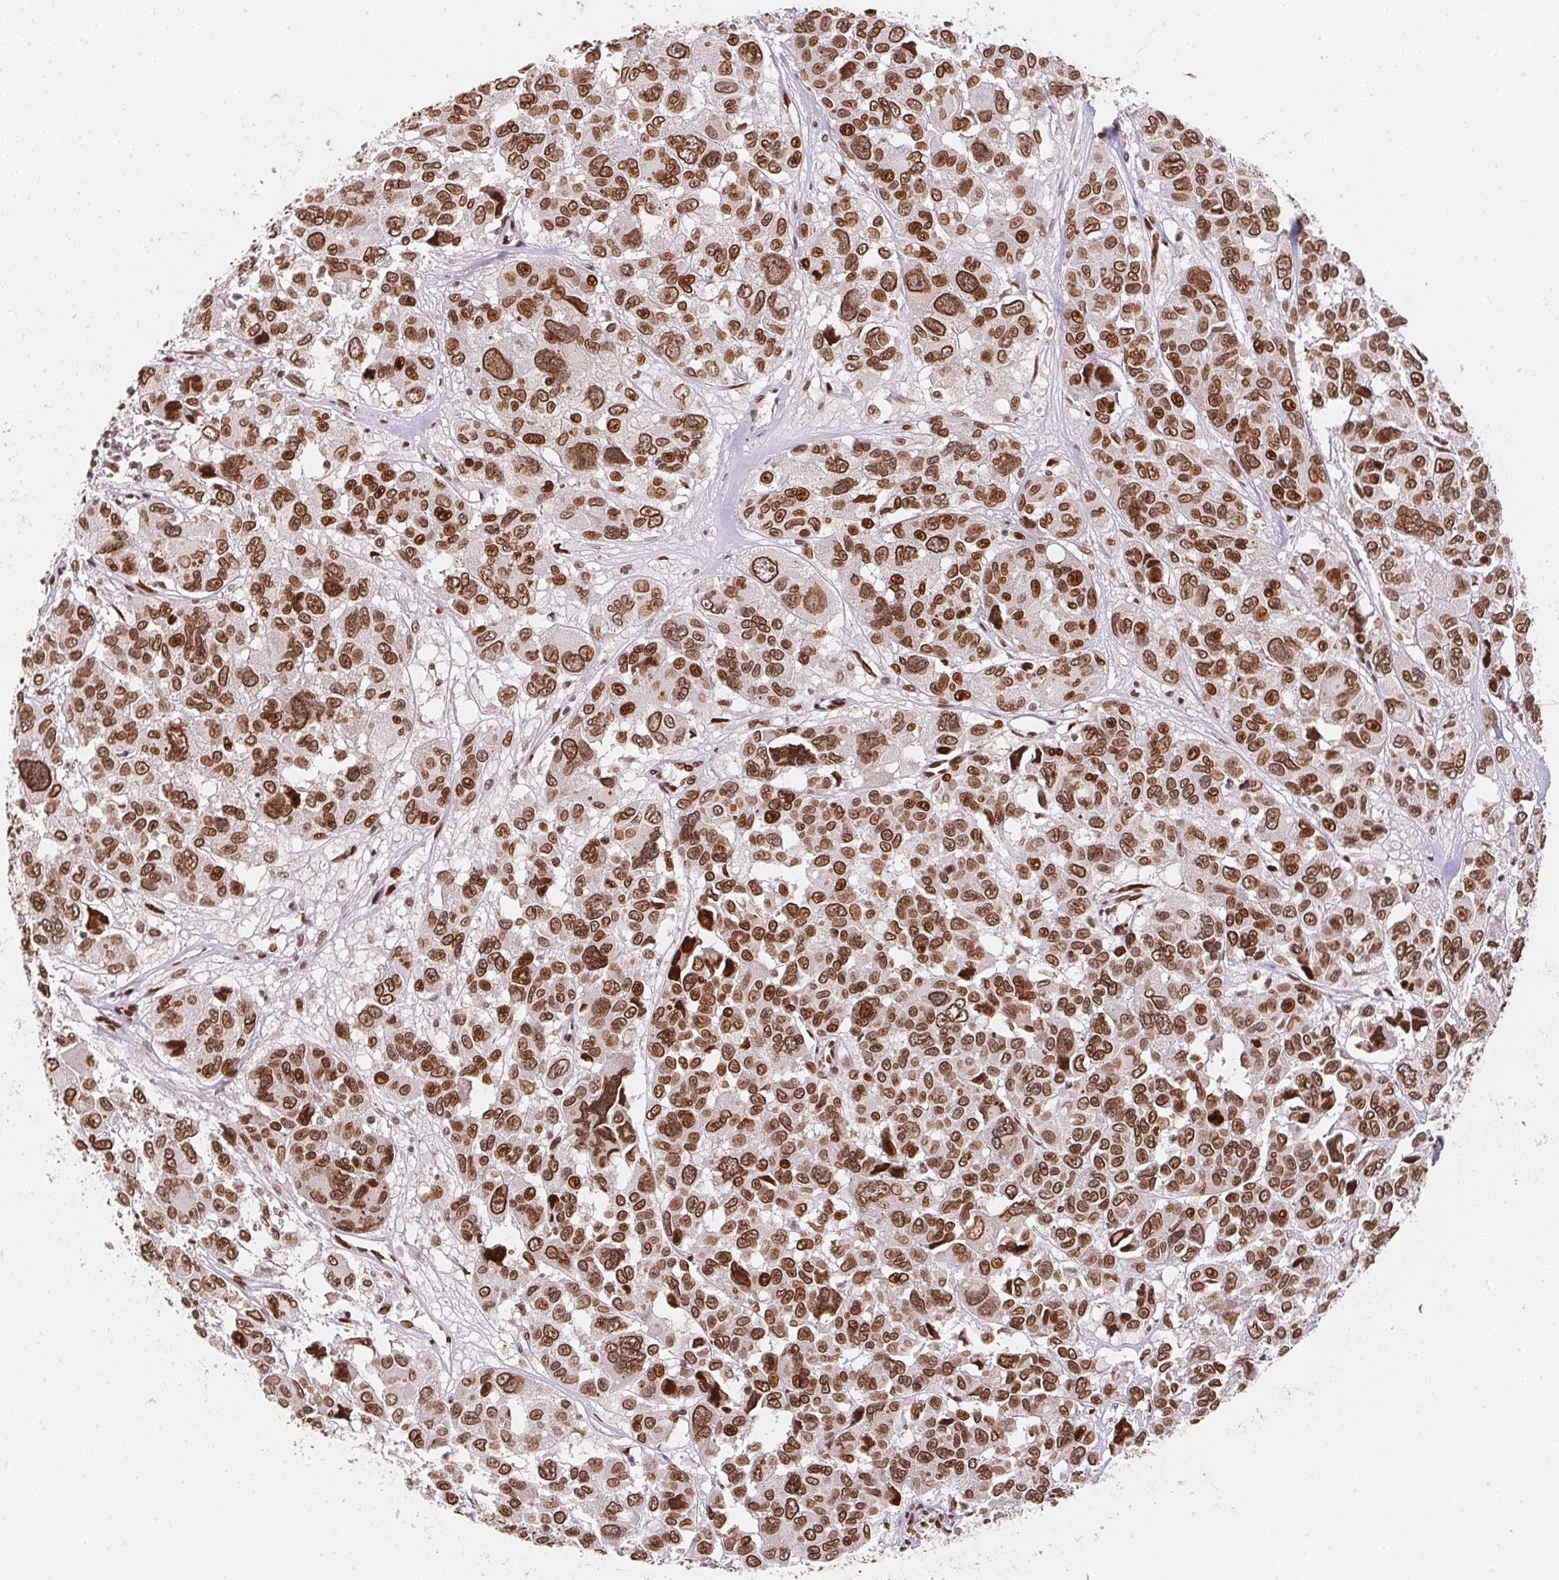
{"staining": {"intensity": "strong", "quantity": ">75%", "location": "cytoplasmic/membranous,nuclear"}, "tissue": "melanoma", "cell_type": "Tumor cells", "image_type": "cancer", "snomed": [{"axis": "morphology", "description": "Malignant melanoma, NOS"}, {"axis": "topography", "description": "Skin"}], "caption": "Immunohistochemical staining of melanoma demonstrates strong cytoplasmic/membranous and nuclear protein staining in about >75% of tumor cells.", "gene": "SAP30BP", "patient": {"sex": "female", "age": 66}}